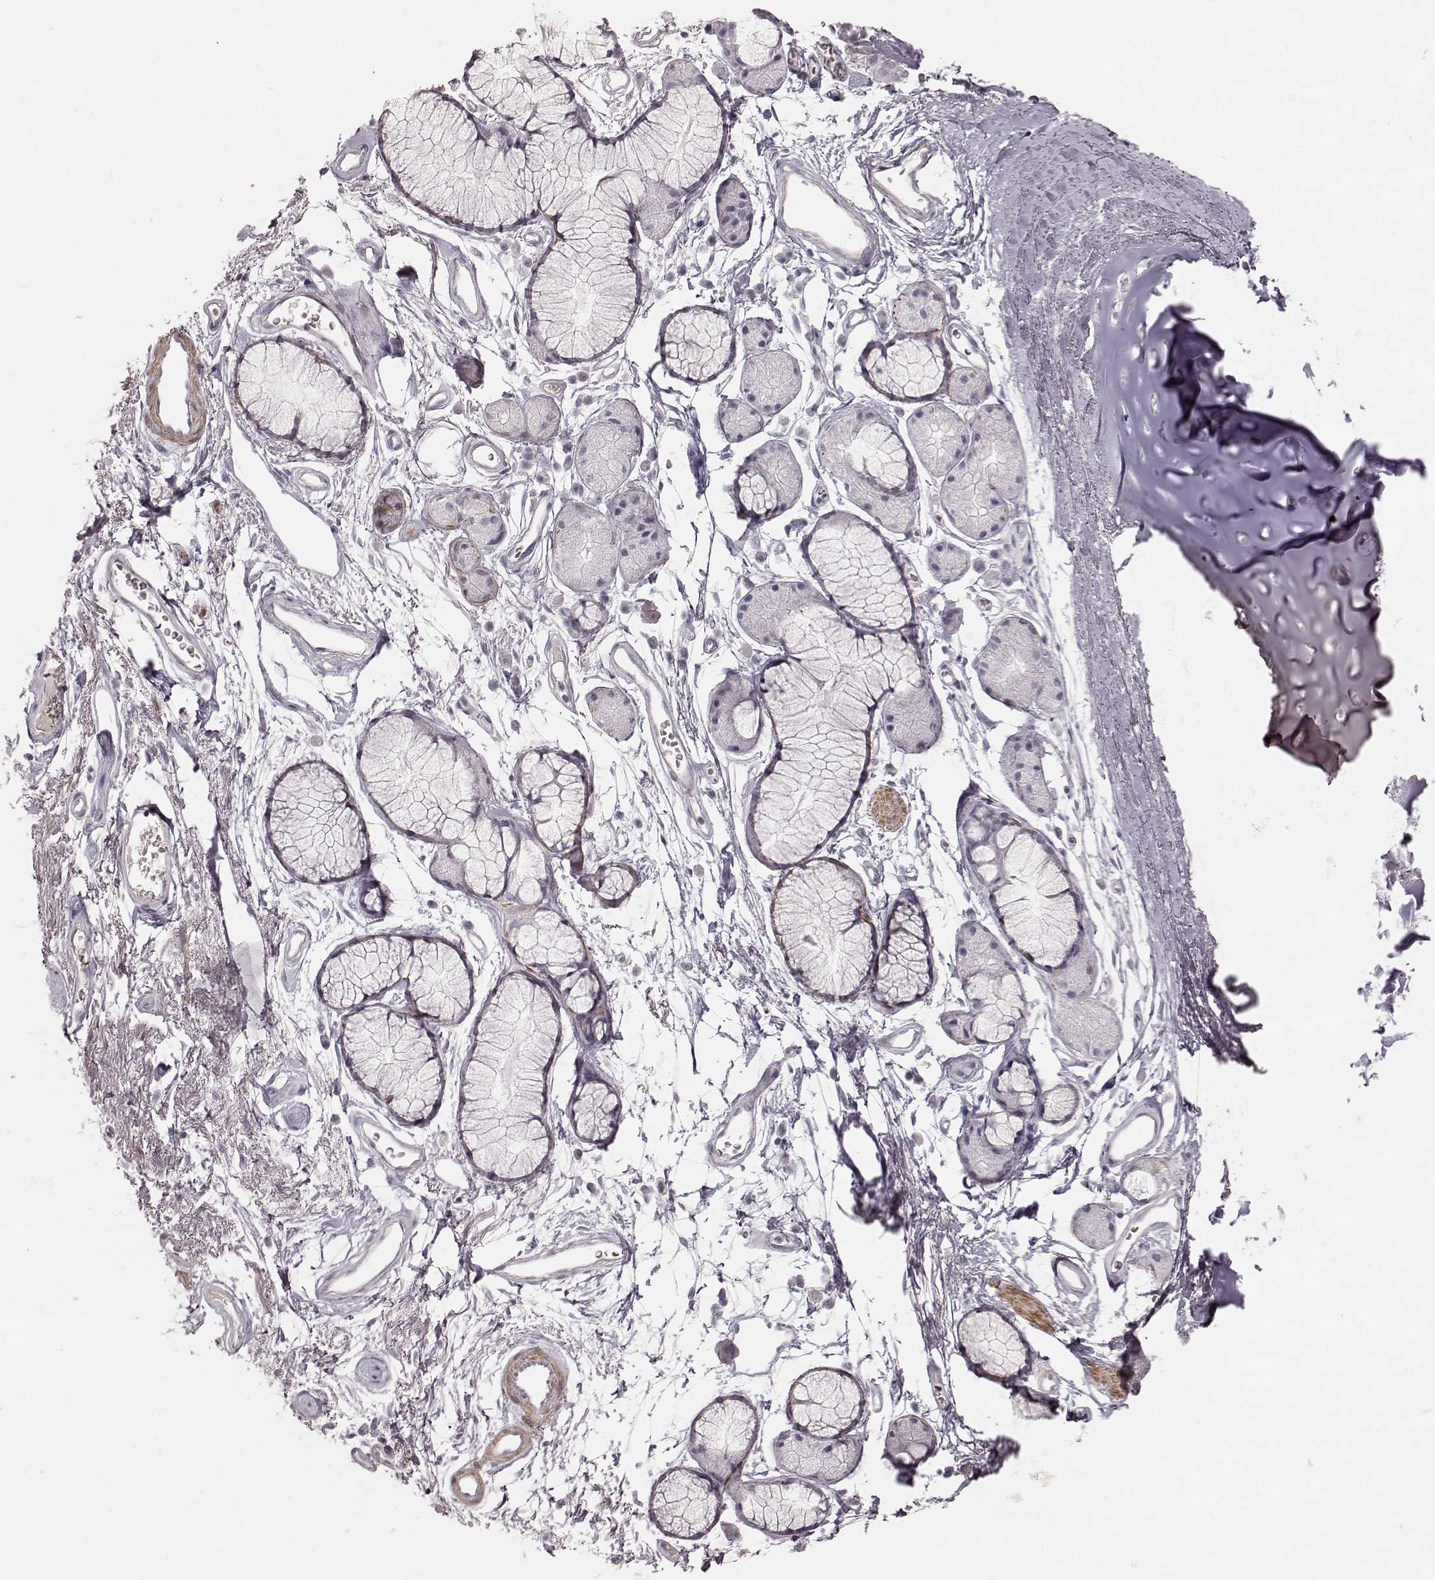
{"staining": {"intensity": "negative", "quantity": "none", "location": "none"}, "tissue": "adipose tissue", "cell_type": "Adipocytes", "image_type": "normal", "snomed": [{"axis": "morphology", "description": "Normal tissue, NOS"}, {"axis": "topography", "description": "Cartilage tissue"}, {"axis": "topography", "description": "Bronchus"}], "caption": "This is an immunohistochemistry image of unremarkable human adipose tissue. There is no staining in adipocytes.", "gene": "PRLHR", "patient": {"sex": "female", "age": 79}}